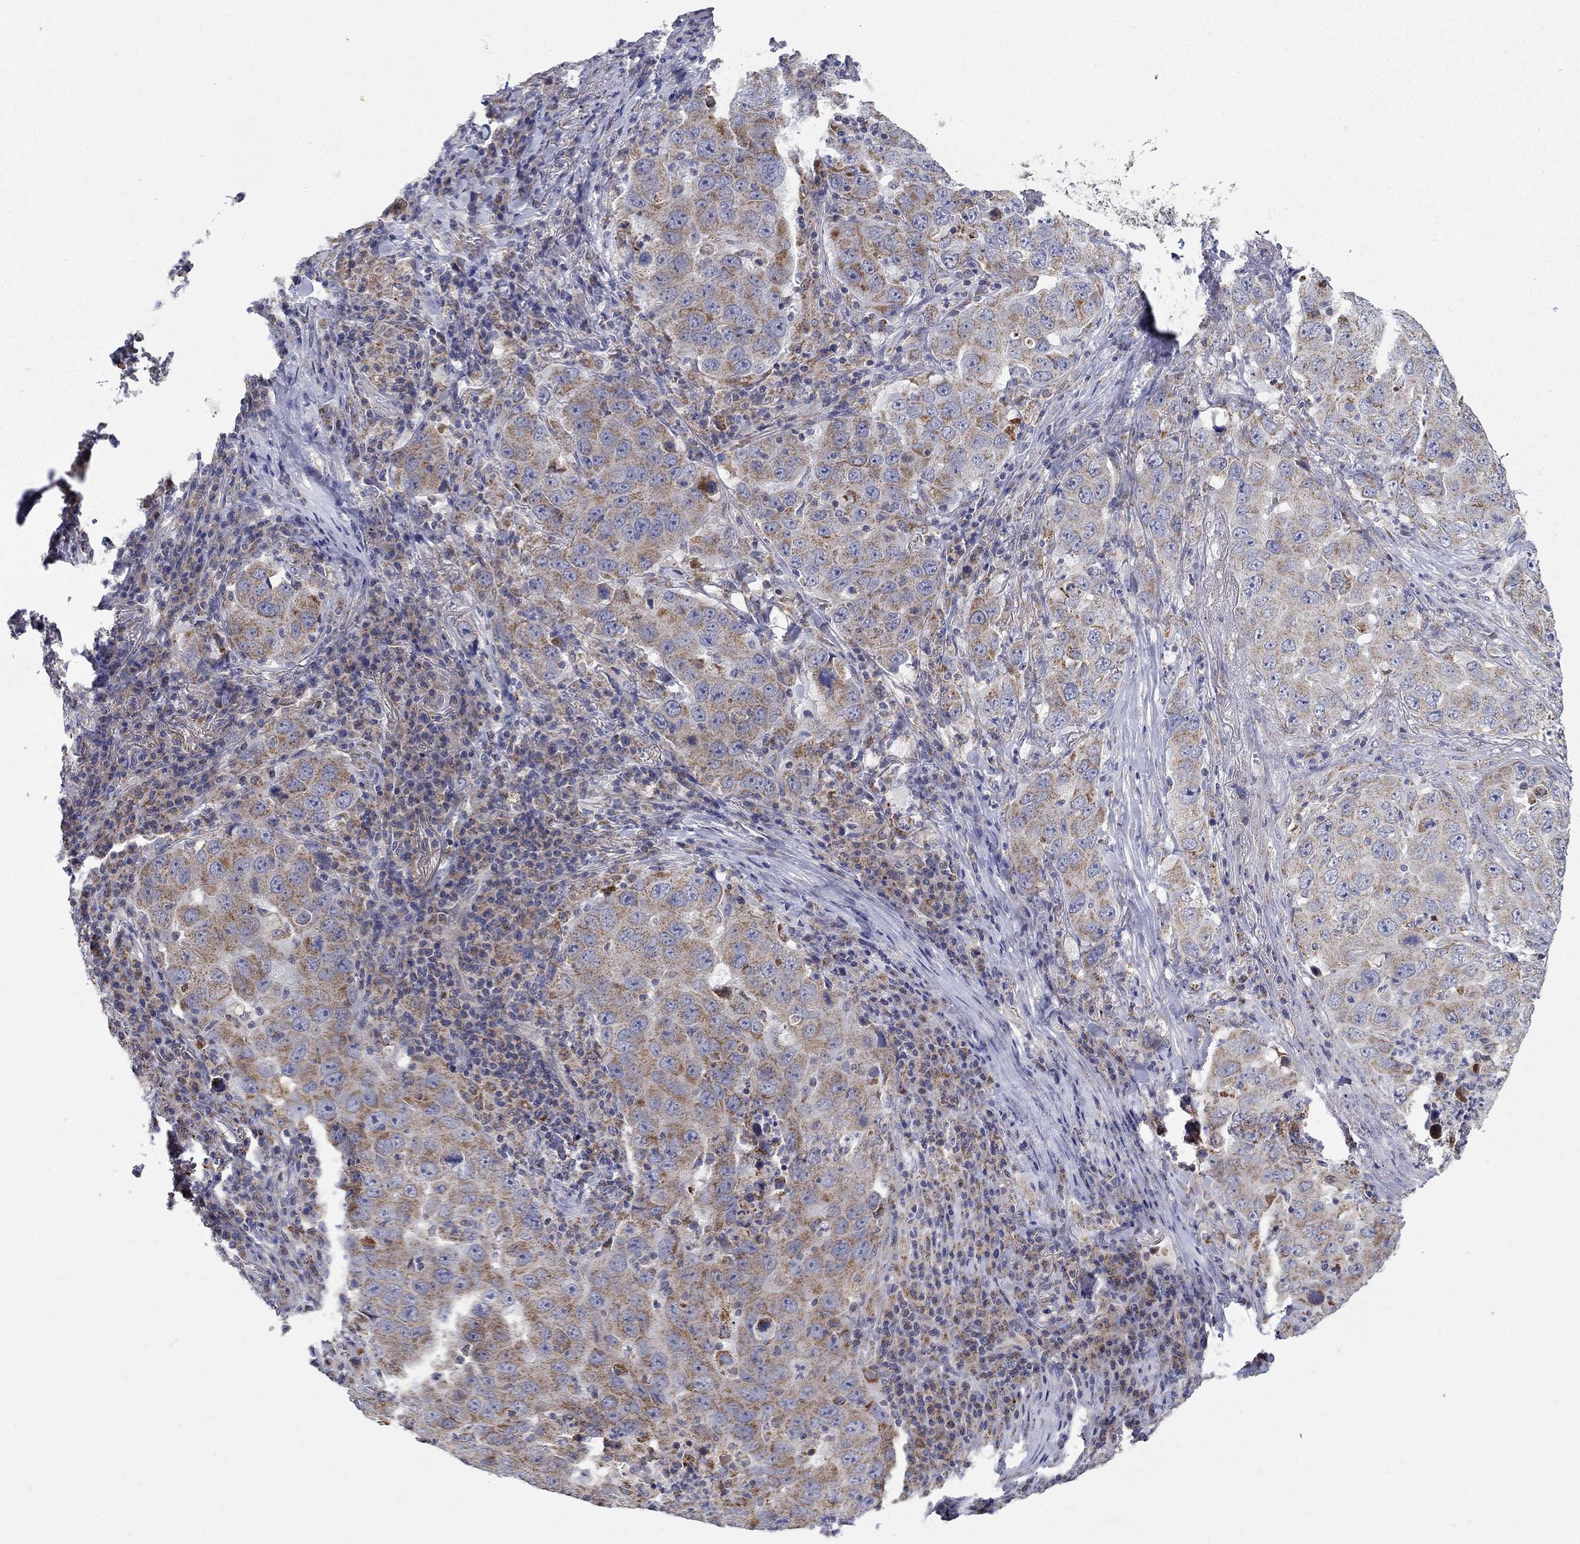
{"staining": {"intensity": "moderate", "quantity": "25%-75%", "location": "cytoplasmic/membranous"}, "tissue": "lung cancer", "cell_type": "Tumor cells", "image_type": "cancer", "snomed": [{"axis": "morphology", "description": "Adenocarcinoma, NOS"}, {"axis": "topography", "description": "Lung"}], "caption": "Human adenocarcinoma (lung) stained with a brown dye displays moderate cytoplasmic/membranous positive staining in about 25%-75% of tumor cells.", "gene": "HPS5", "patient": {"sex": "male", "age": 73}}